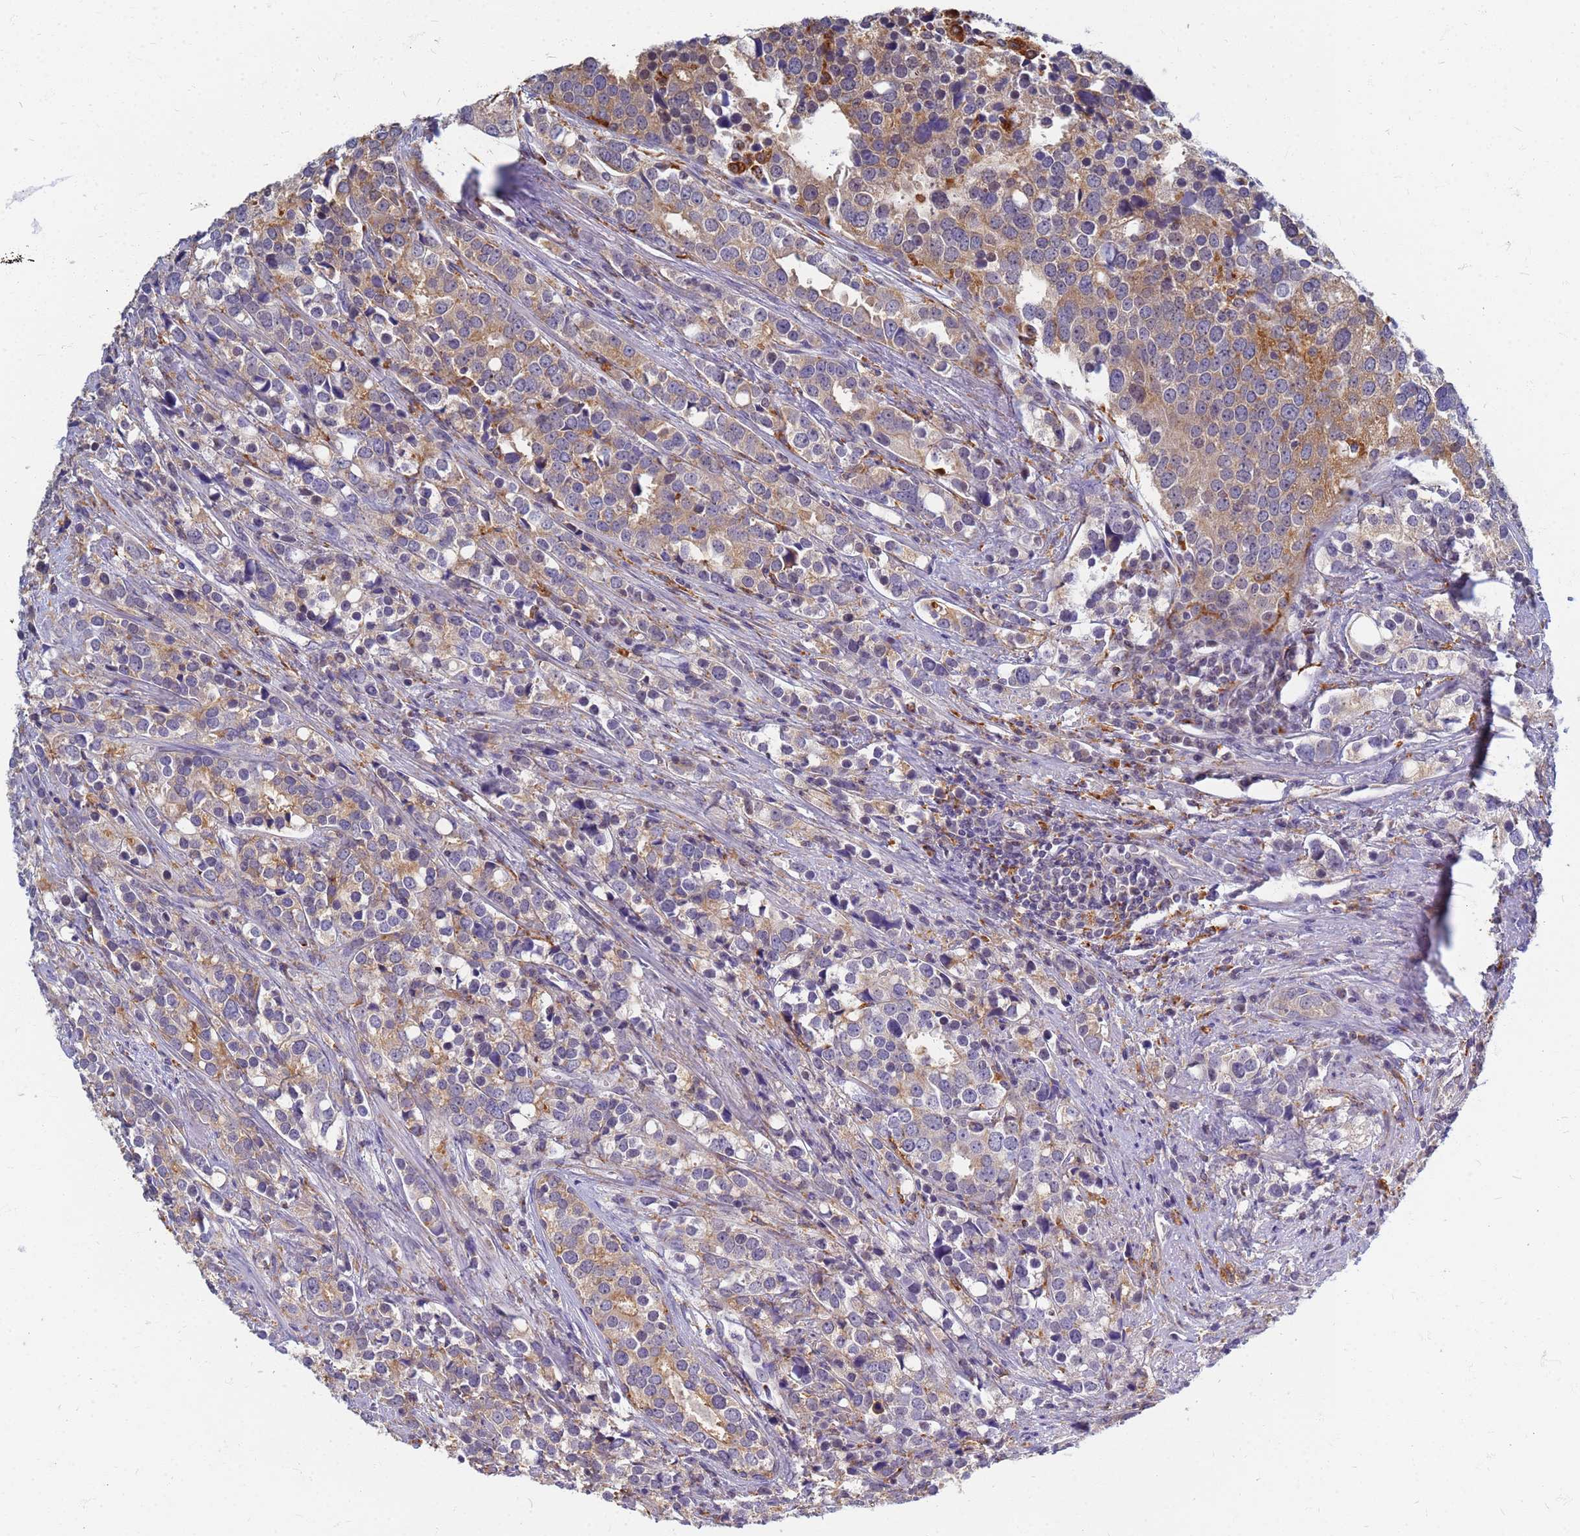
{"staining": {"intensity": "moderate", "quantity": "25%-75%", "location": "cytoplasmic/membranous"}, "tissue": "prostate cancer", "cell_type": "Tumor cells", "image_type": "cancer", "snomed": [{"axis": "morphology", "description": "Adenocarcinoma, High grade"}, {"axis": "topography", "description": "Prostate"}], "caption": "Moderate cytoplasmic/membranous staining for a protein is appreciated in about 25%-75% of tumor cells of prostate cancer (high-grade adenocarcinoma) using immunohistochemistry (IHC).", "gene": "ATP6V1E1", "patient": {"sex": "male", "age": 71}}